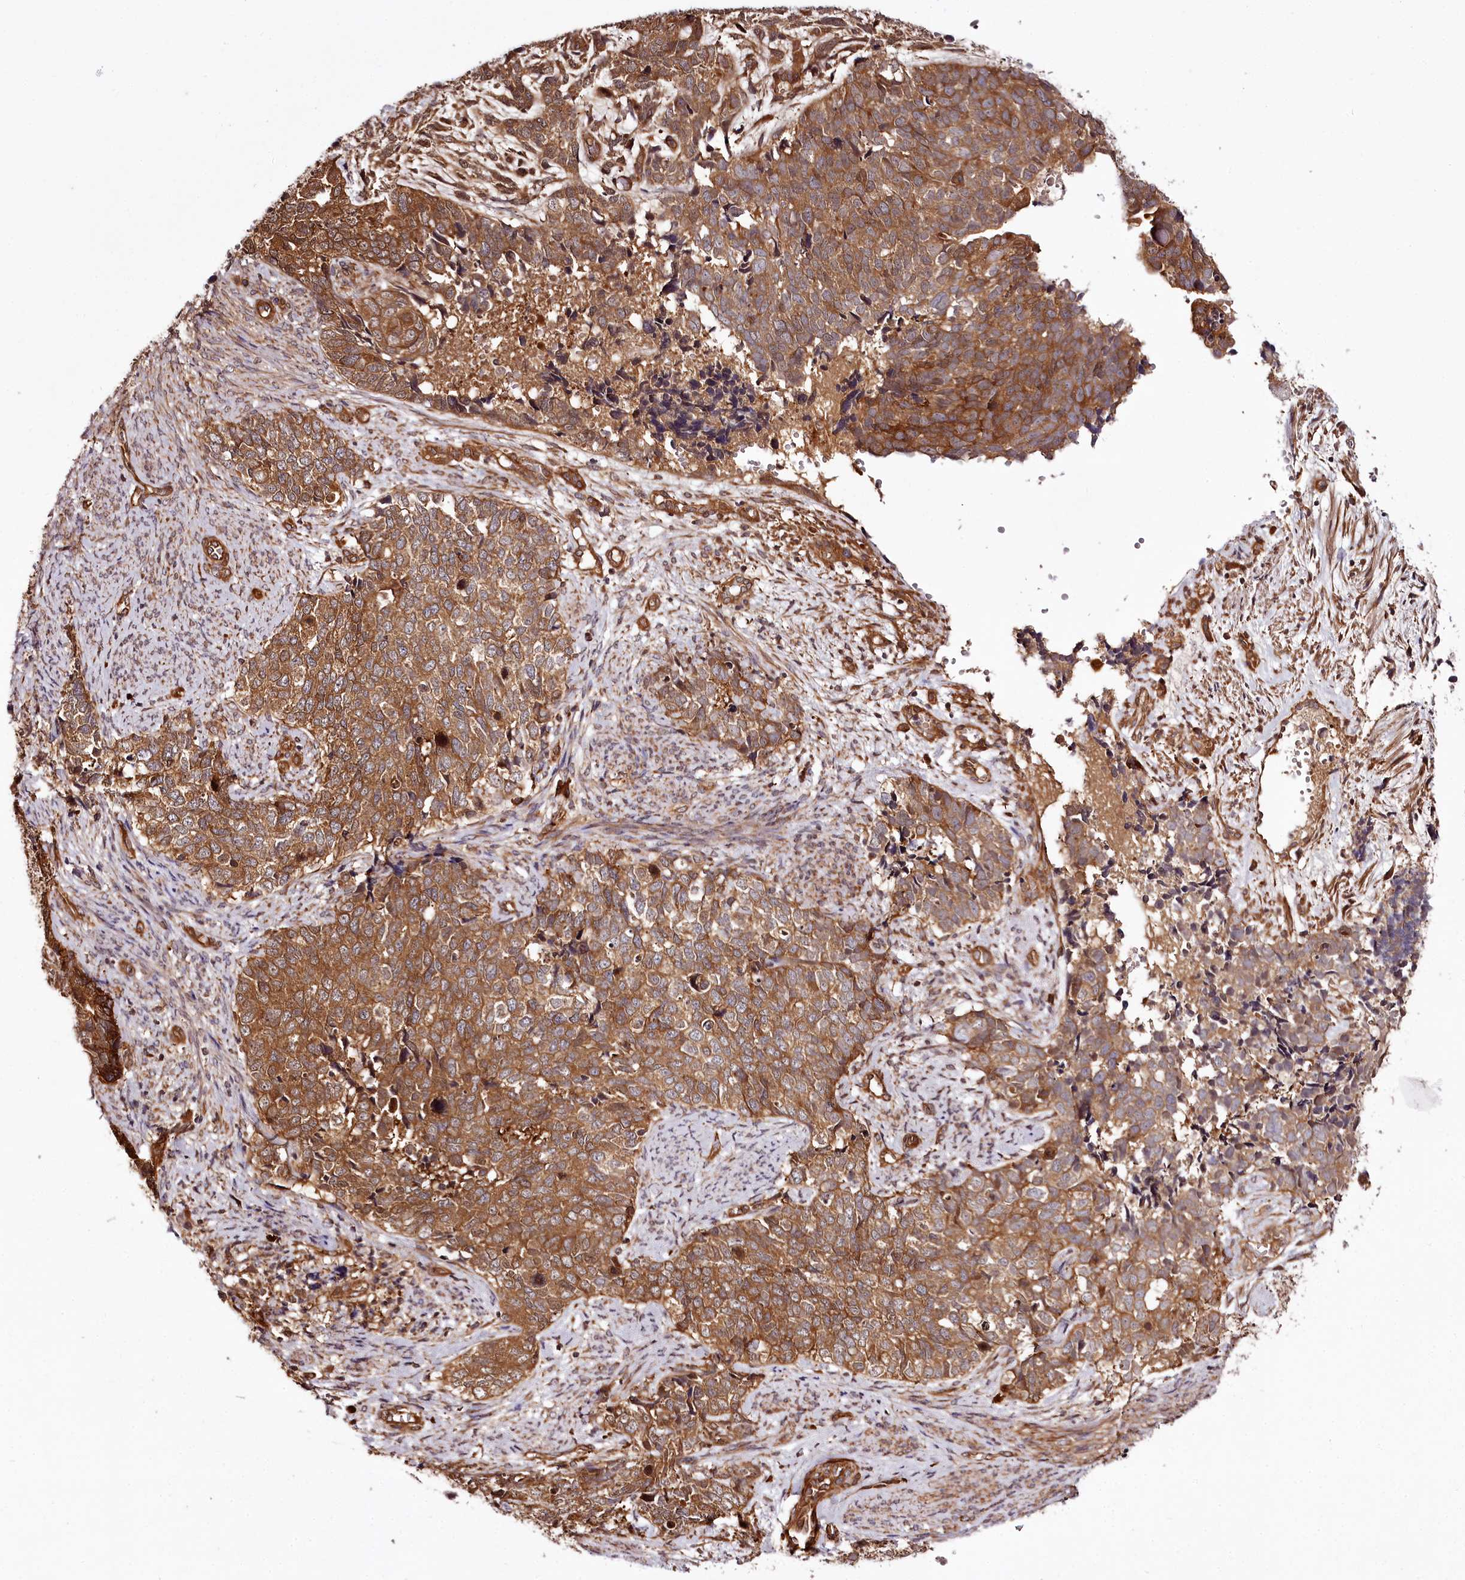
{"staining": {"intensity": "moderate", "quantity": ">75%", "location": "cytoplasmic/membranous"}, "tissue": "cervical cancer", "cell_type": "Tumor cells", "image_type": "cancer", "snomed": [{"axis": "morphology", "description": "Squamous cell carcinoma, NOS"}, {"axis": "topography", "description": "Cervix"}], "caption": "IHC histopathology image of neoplastic tissue: human cervical cancer stained using IHC exhibits medium levels of moderate protein expression localized specifically in the cytoplasmic/membranous of tumor cells, appearing as a cytoplasmic/membranous brown color.", "gene": "TARS1", "patient": {"sex": "female", "age": 63}}